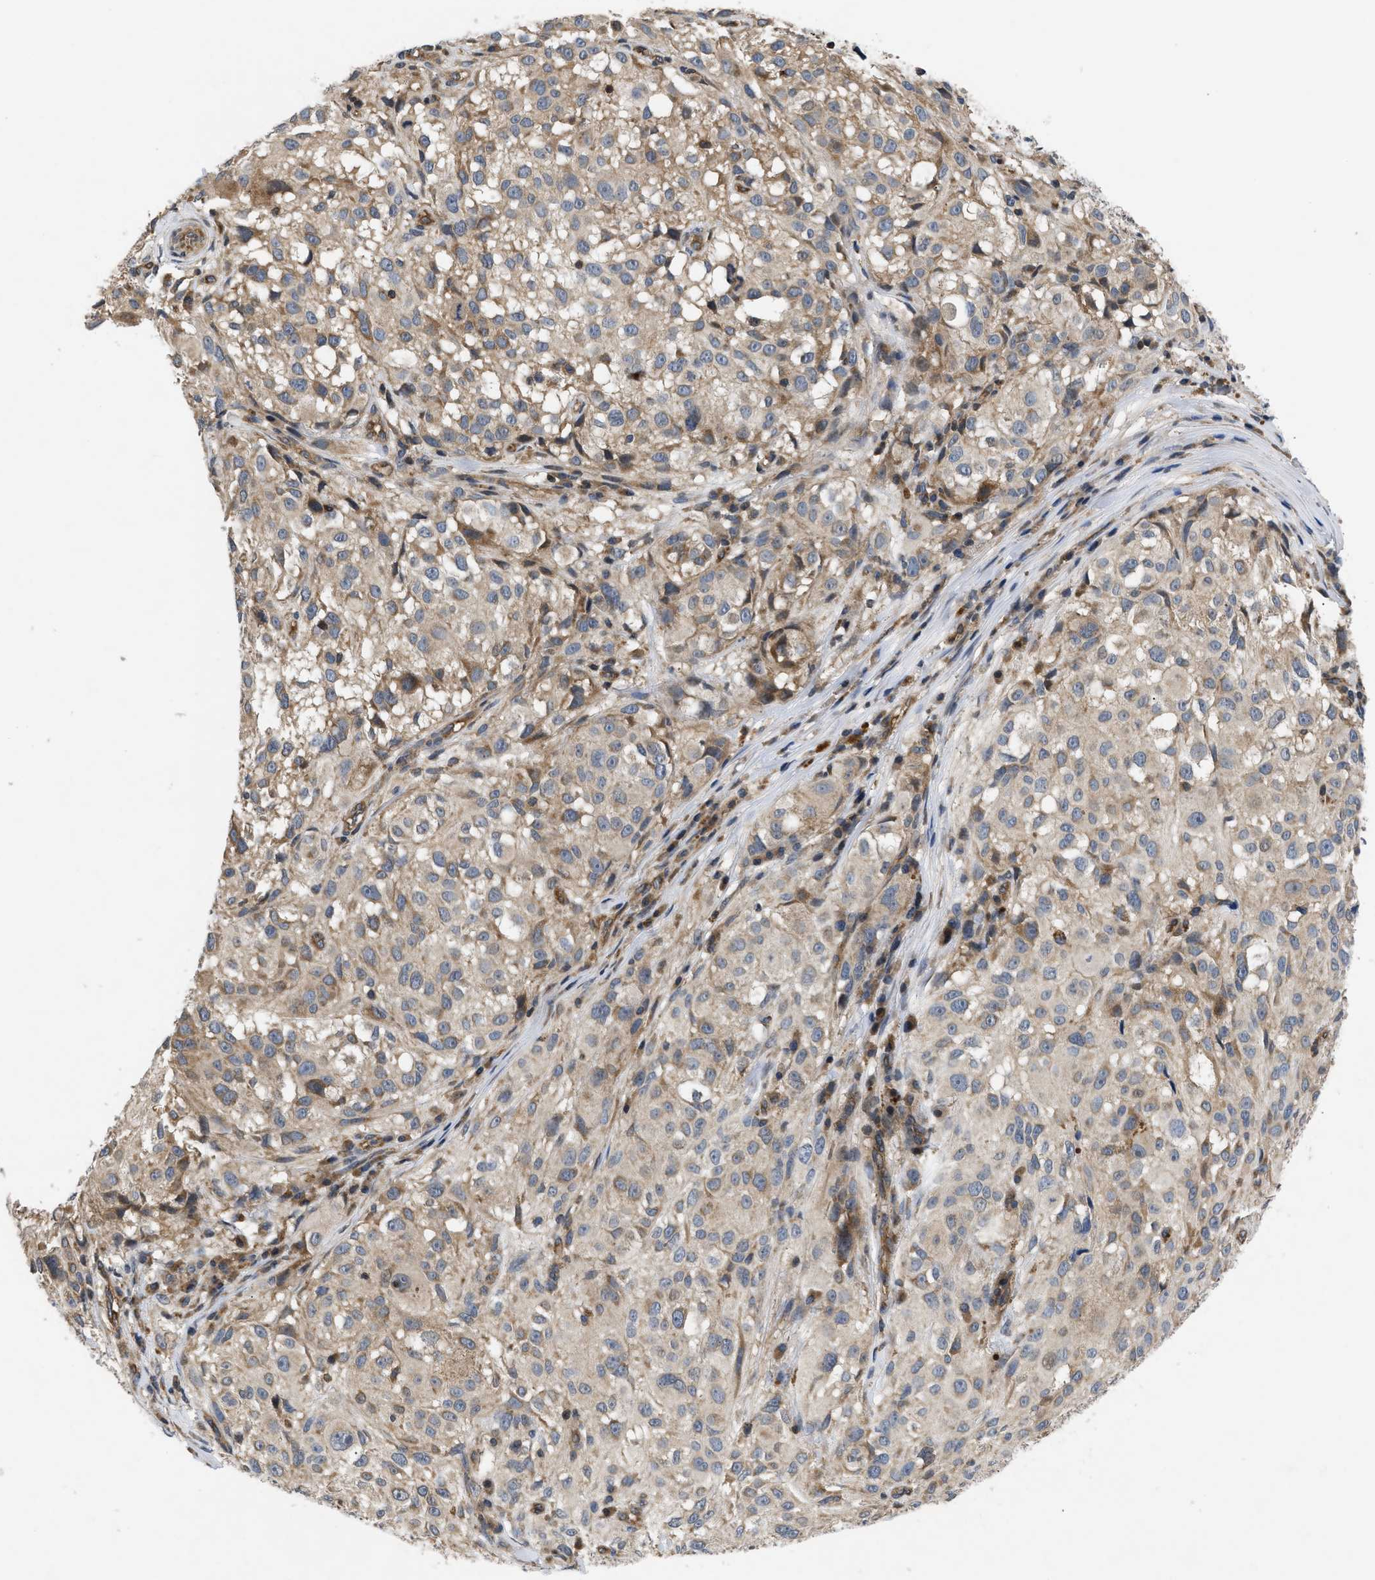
{"staining": {"intensity": "moderate", "quantity": "25%-75%", "location": "cytoplasmic/membranous"}, "tissue": "melanoma", "cell_type": "Tumor cells", "image_type": "cancer", "snomed": [{"axis": "morphology", "description": "Necrosis, NOS"}, {"axis": "morphology", "description": "Malignant melanoma, NOS"}, {"axis": "topography", "description": "Skin"}], "caption": "Immunohistochemistry (IHC) photomicrograph of human malignant melanoma stained for a protein (brown), which displays medium levels of moderate cytoplasmic/membranous expression in about 25%-75% of tumor cells.", "gene": "HMGCR", "patient": {"sex": "female", "age": 87}}